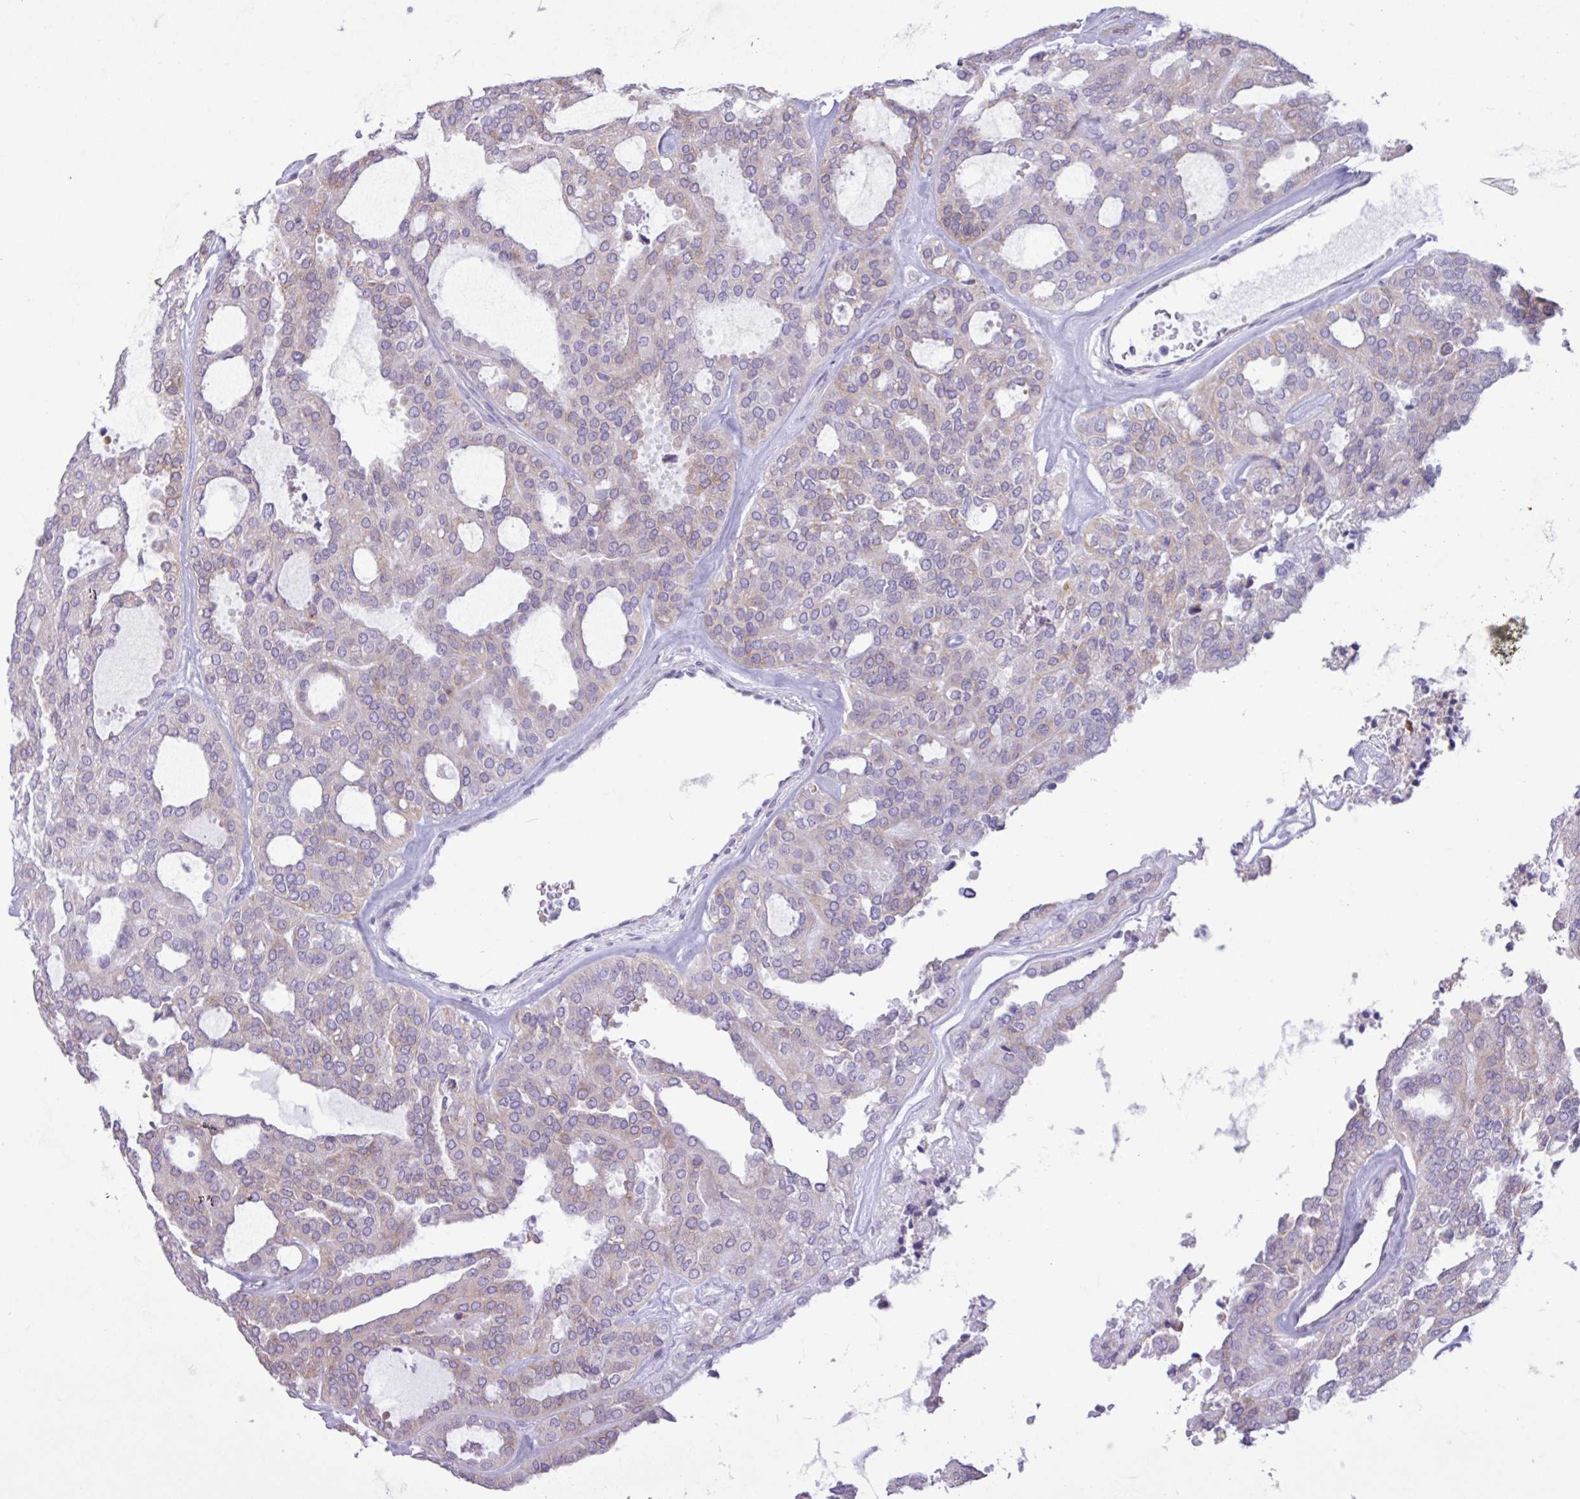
{"staining": {"intensity": "weak", "quantity": "<25%", "location": "cytoplasmic/membranous"}, "tissue": "thyroid cancer", "cell_type": "Tumor cells", "image_type": "cancer", "snomed": [{"axis": "morphology", "description": "Follicular adenoma carcinoma, NOS"}, {"axis": "topography", "description": "Thyroid gland"}], "caption": "Immunohistochemical staining of human thyroid cancer (follicular adenoma carcinoma) reveals no significant staining in tumor cells.", "gene": "SLC38A1", "patient": {"sex": "male", "age": 75}}